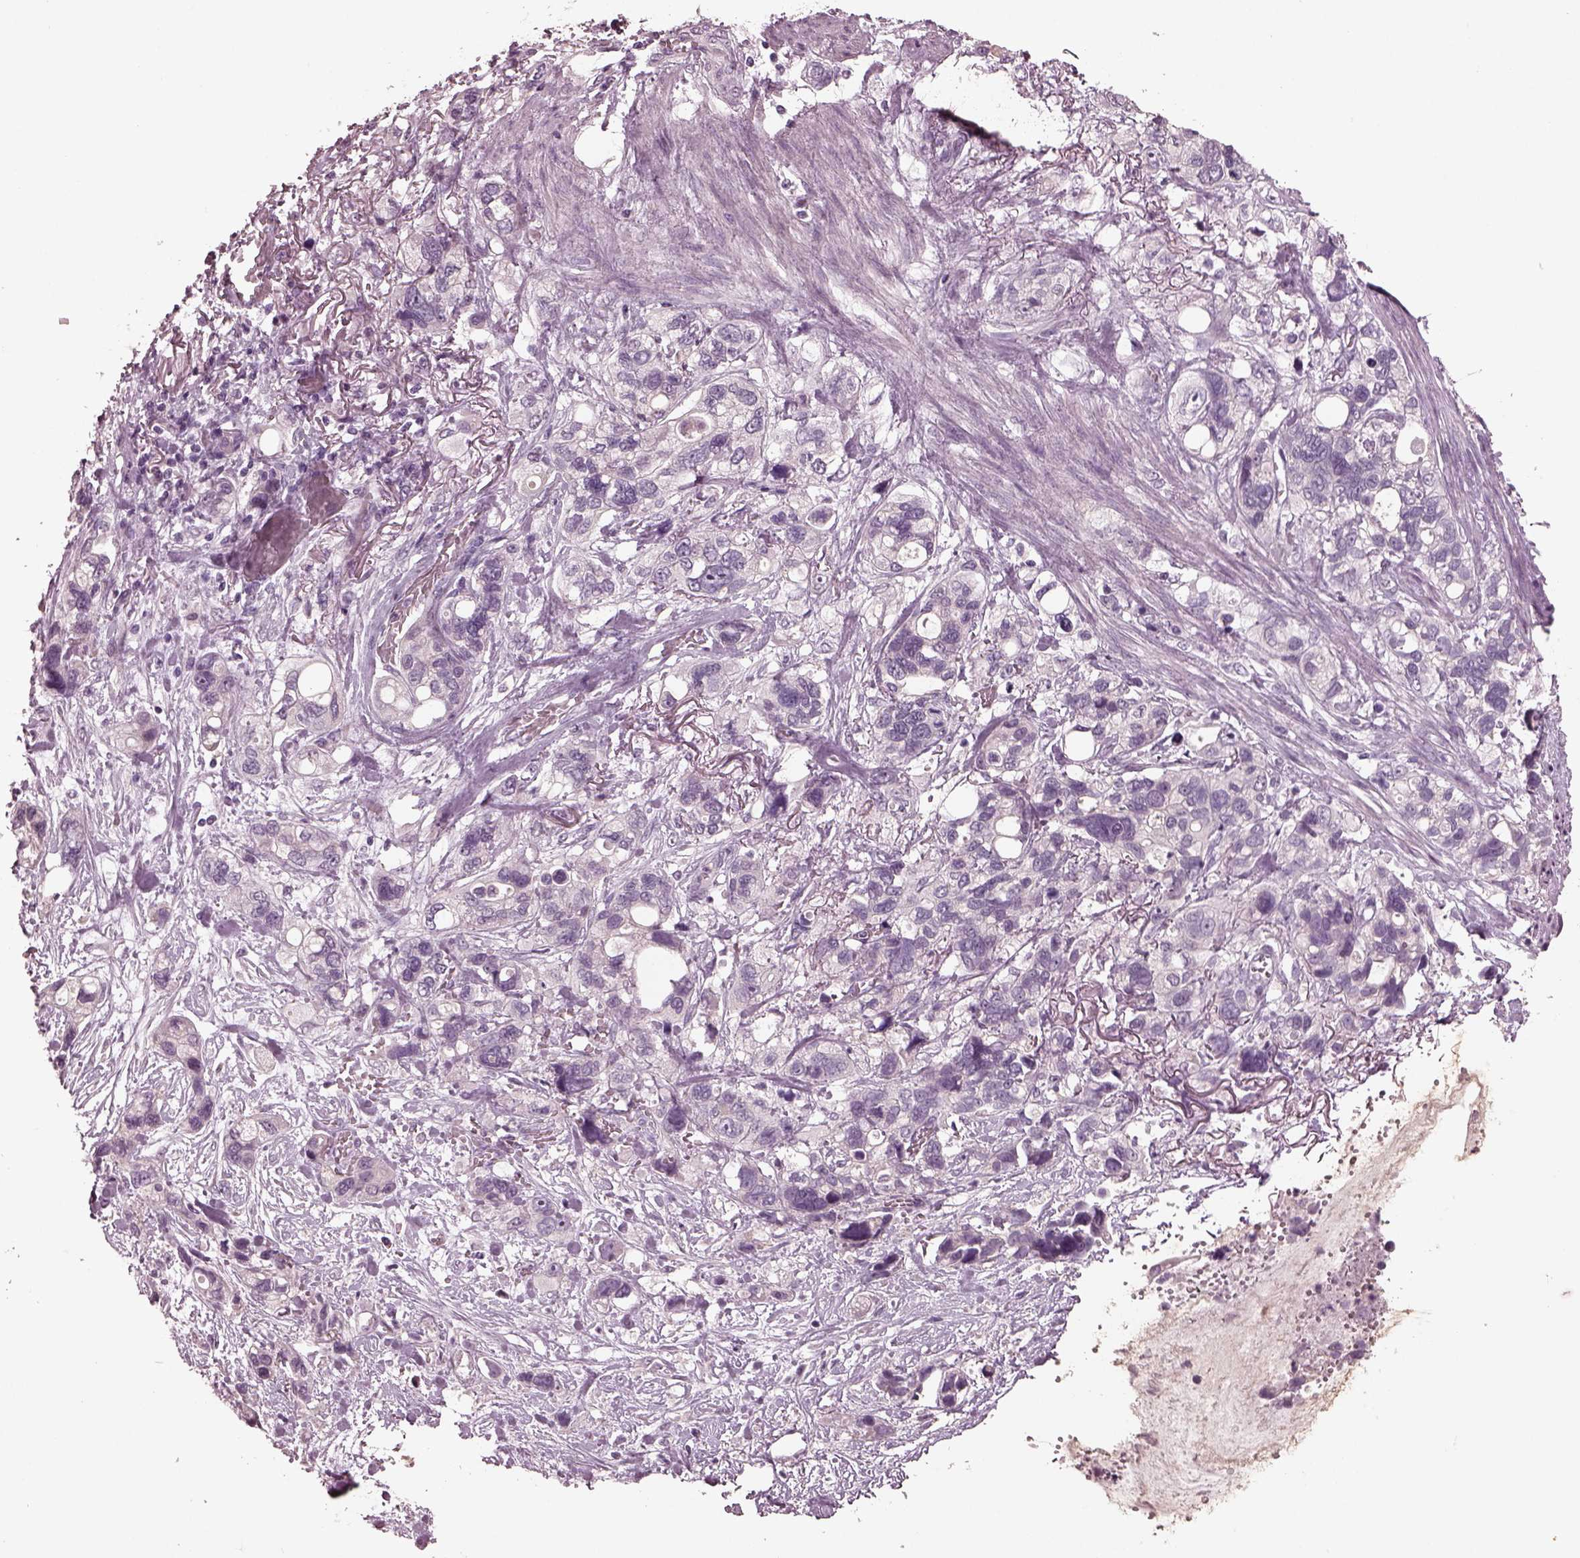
{"staining": {"intensity": "negative", "quantity": "none", "location": "none"}, "tissue": "stomach cancer", "cell_type": "Tumor cells", "image_type": "cancer", "snomed": [{"axis": "morphology", "description": "Adenocarcinoma, NOS"}, {"axis": "topography", "description": "Stomach, upper"}], "caption": "The immunohistochemistry image has no significant positivity in tumor cells of adenocarcinoma (stomach) tissue.", "gene": "RCVRN", "patient": {"sex": "female", "age": 81}}